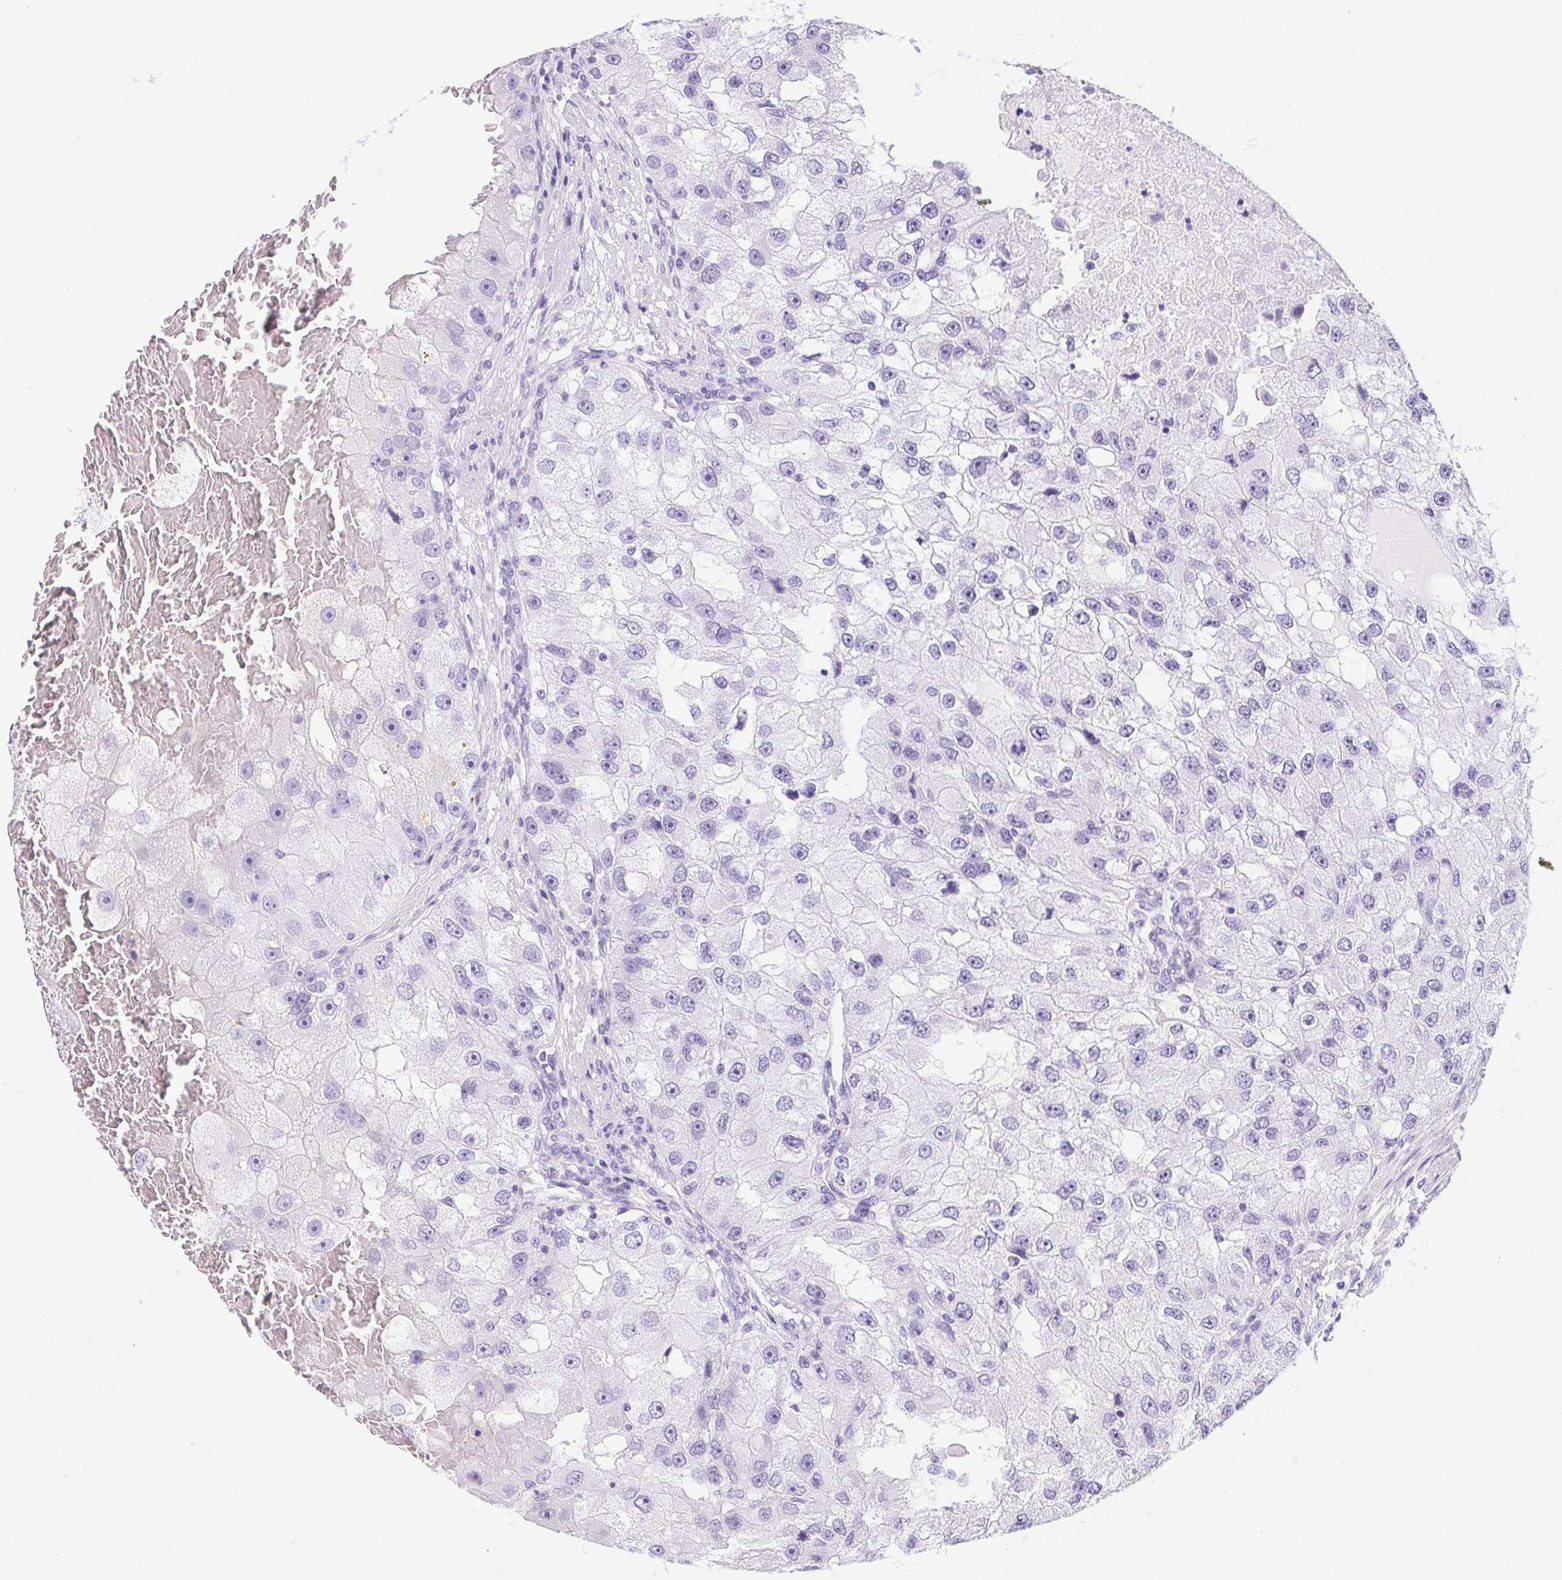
{"staining": {"intensity": "negative", "quantity": "none", "location": "none"}, "tissue": "renal cancer", "cell_type": "Tumor cells", "image_type": "cancer", "snomed": [{"axis": "morphology", "description": "Adenocarcinoma, NOS"}, {"axis": "topography", "description": "Kidney"}], "caption": "Immunohistochemistry image of adenocarcinoma (renal) stained for a protein (brown), which reveals no positivity in tumor cells. Nuclei are stained in blue.", "gene": "PRKAA1", "patient": {"sex": "male", "age": 63}}